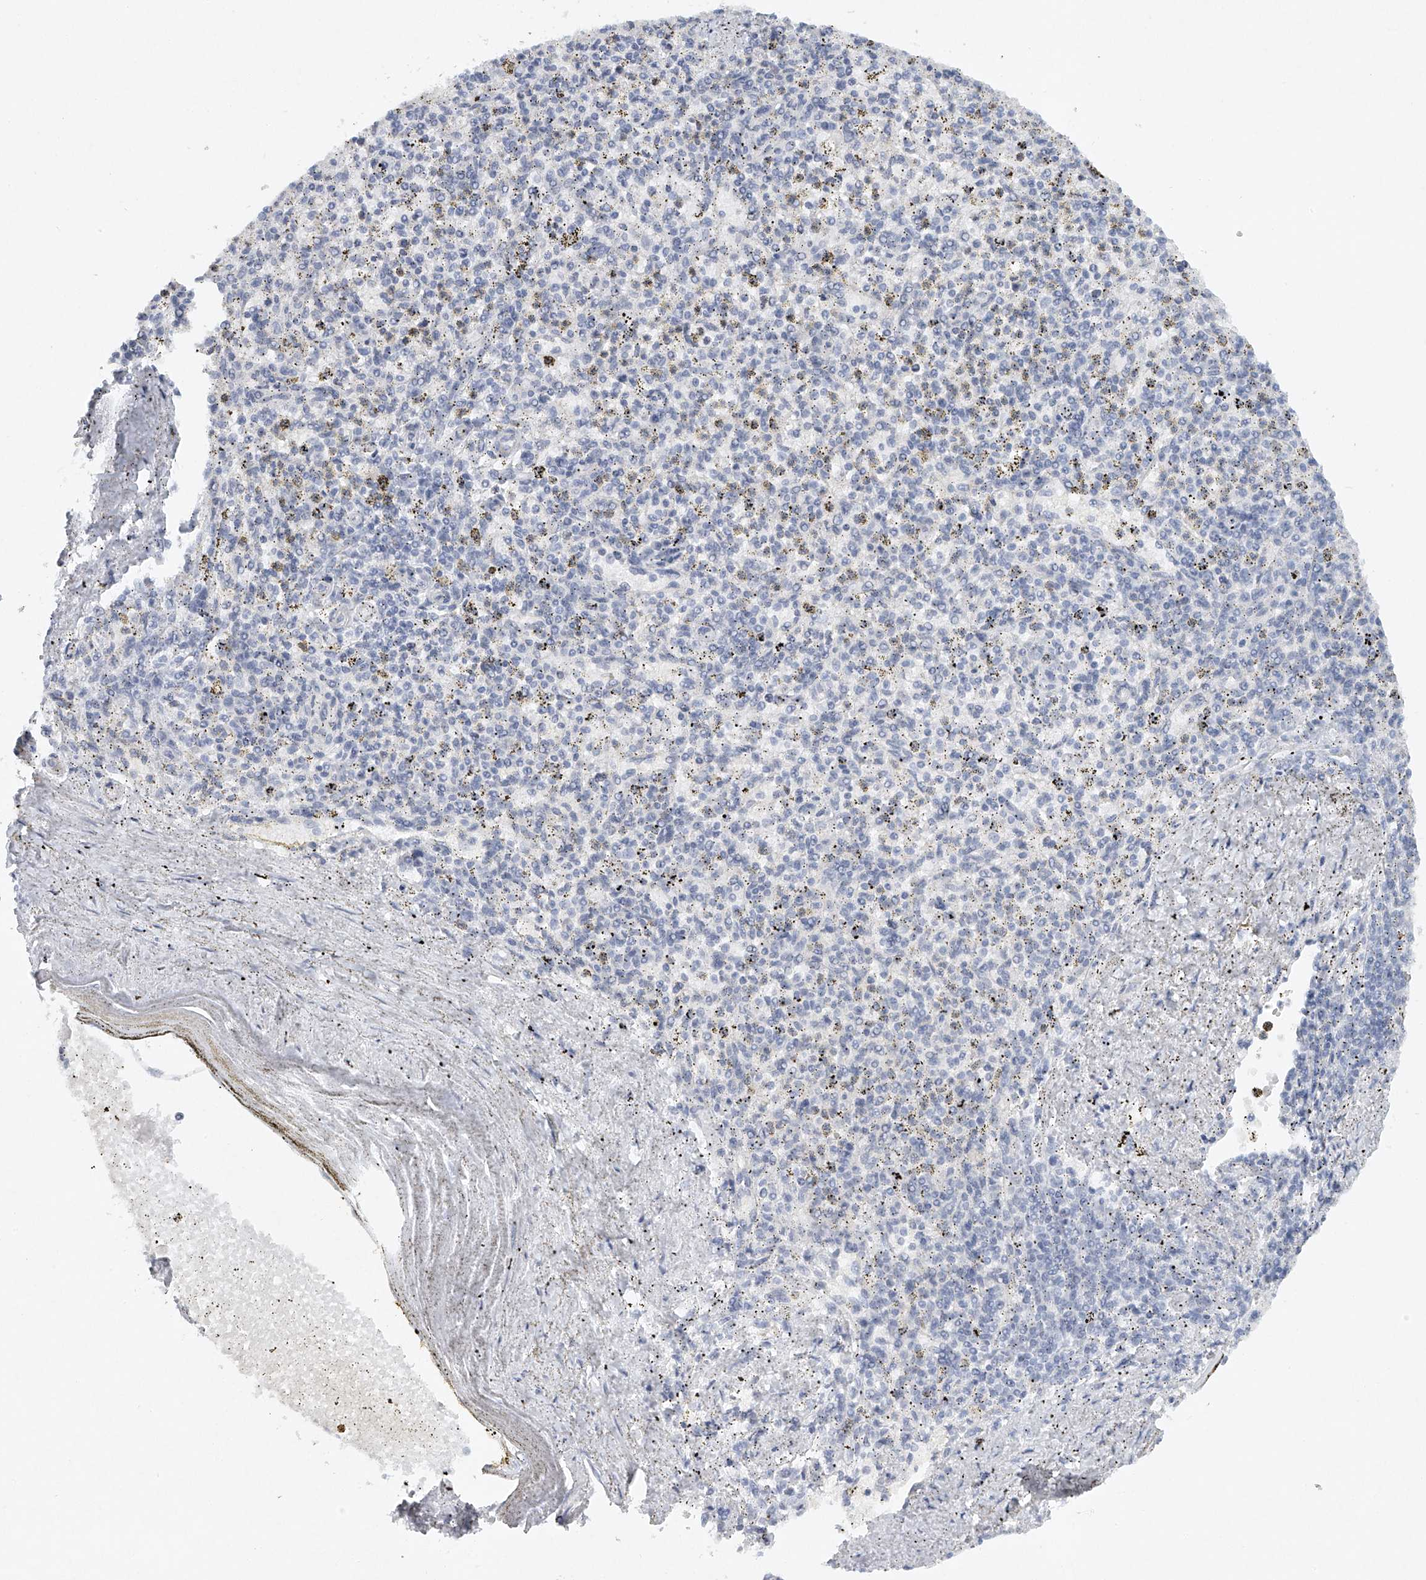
{"staining": {"intensity": "negative", "quantity": "none", "location": "none"}, "tissue": "spleen", "cell_type": "Cells in red pulp", "image_type": "normal", "snomed": [{"axis": "morphology", "description": "Normal tissue, NOS"}, {"axis": "topography", "description": "Spleen"}], "caption": "IHC photomicrograph of normal spleen stained for a protein (brown), which demonstrates no expression in cells in red pulp. (DAB IHC with hematoxylin counter stain).", "gene": "FAT2", "patient": {"sex": "male", "age": 72}}